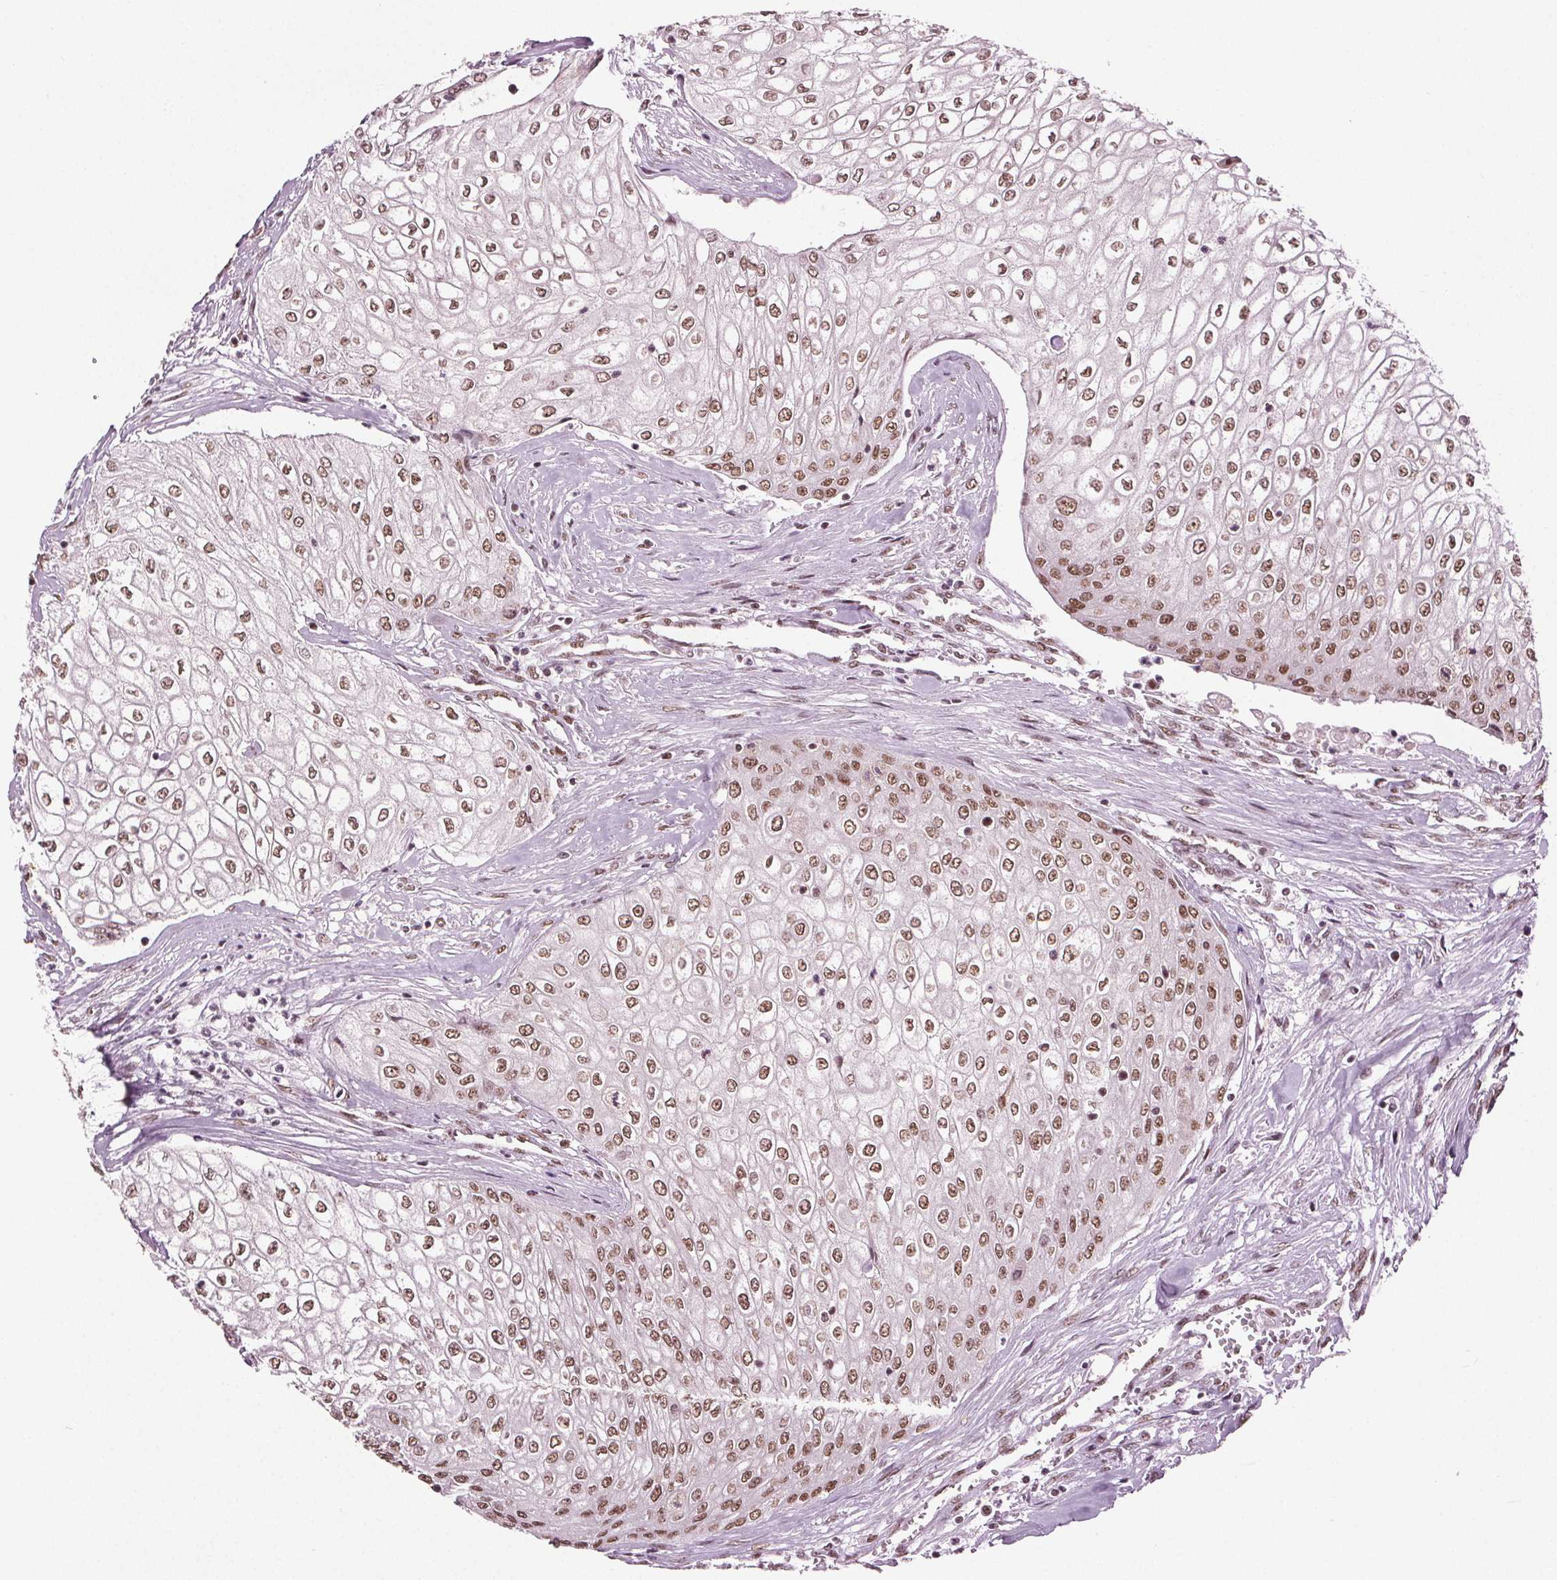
{"staining": {"intensity": "moderate", "quantity": ">75%", "location": "nuclear"}, "tissue": "urothelial cancer", "cell_type": "Tumor cells", "image_type": "cancer", "snomed": [{"axis": "morphology", "description": "Urothelial carcinoma, High grade"}, {"axis": "topography", "description": "Urinary bladder"}], "caption": "Immunohistochemistry of human urothelial cancer demonstrates medium levels of moderate nuclear expression in approximately >75% of tumor cells.", "gene": "IWS1", "patient": {"sex": "male", "age": 62}}